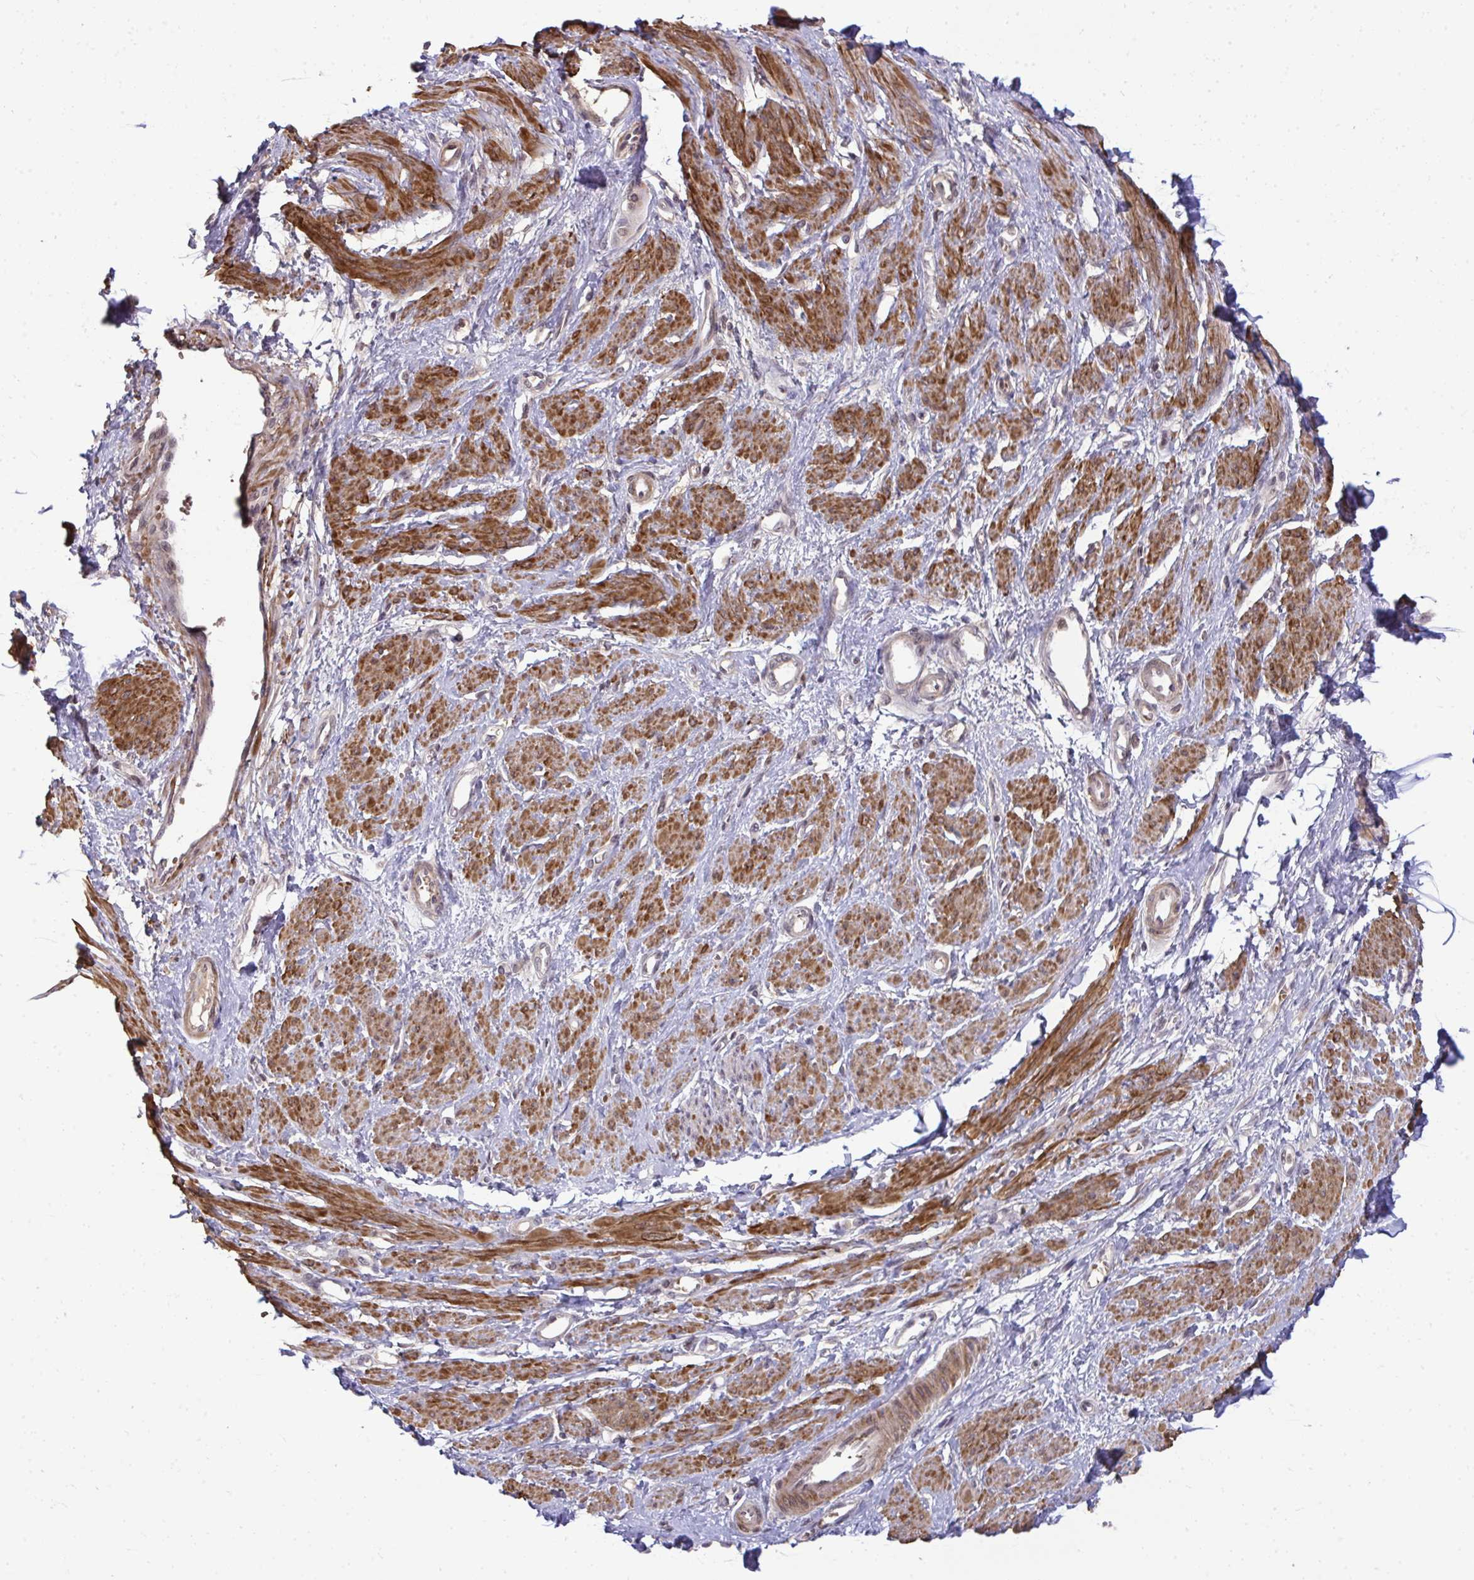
{"staining": {"intensity": "strong", "quantity": ">75%", "location": "cytoplasmic/membranous"}, "tissue": "smooth muscle", "cell_type": "Smooth muscle cells", "image_type": "normal", "snomed": [{"axis": "morphology", "description": "Normal tissue, NOS"}, {"axis": "topography", "description": "Smooth muscle"}, {"axis": "topography", "description": "Uterus"}], "caption": "Protein expression analysis of benign human smooth muscle reveals strong cytoplasmic/membranous positivity in about >75% of smooth muscle cells. (DAB (3,3'-diaminobenzidine) = brown stain, brightfield microscopy at high magnification).", "gene": "ZSCAN9", "patient": {"sex": "female", "age": 39}}